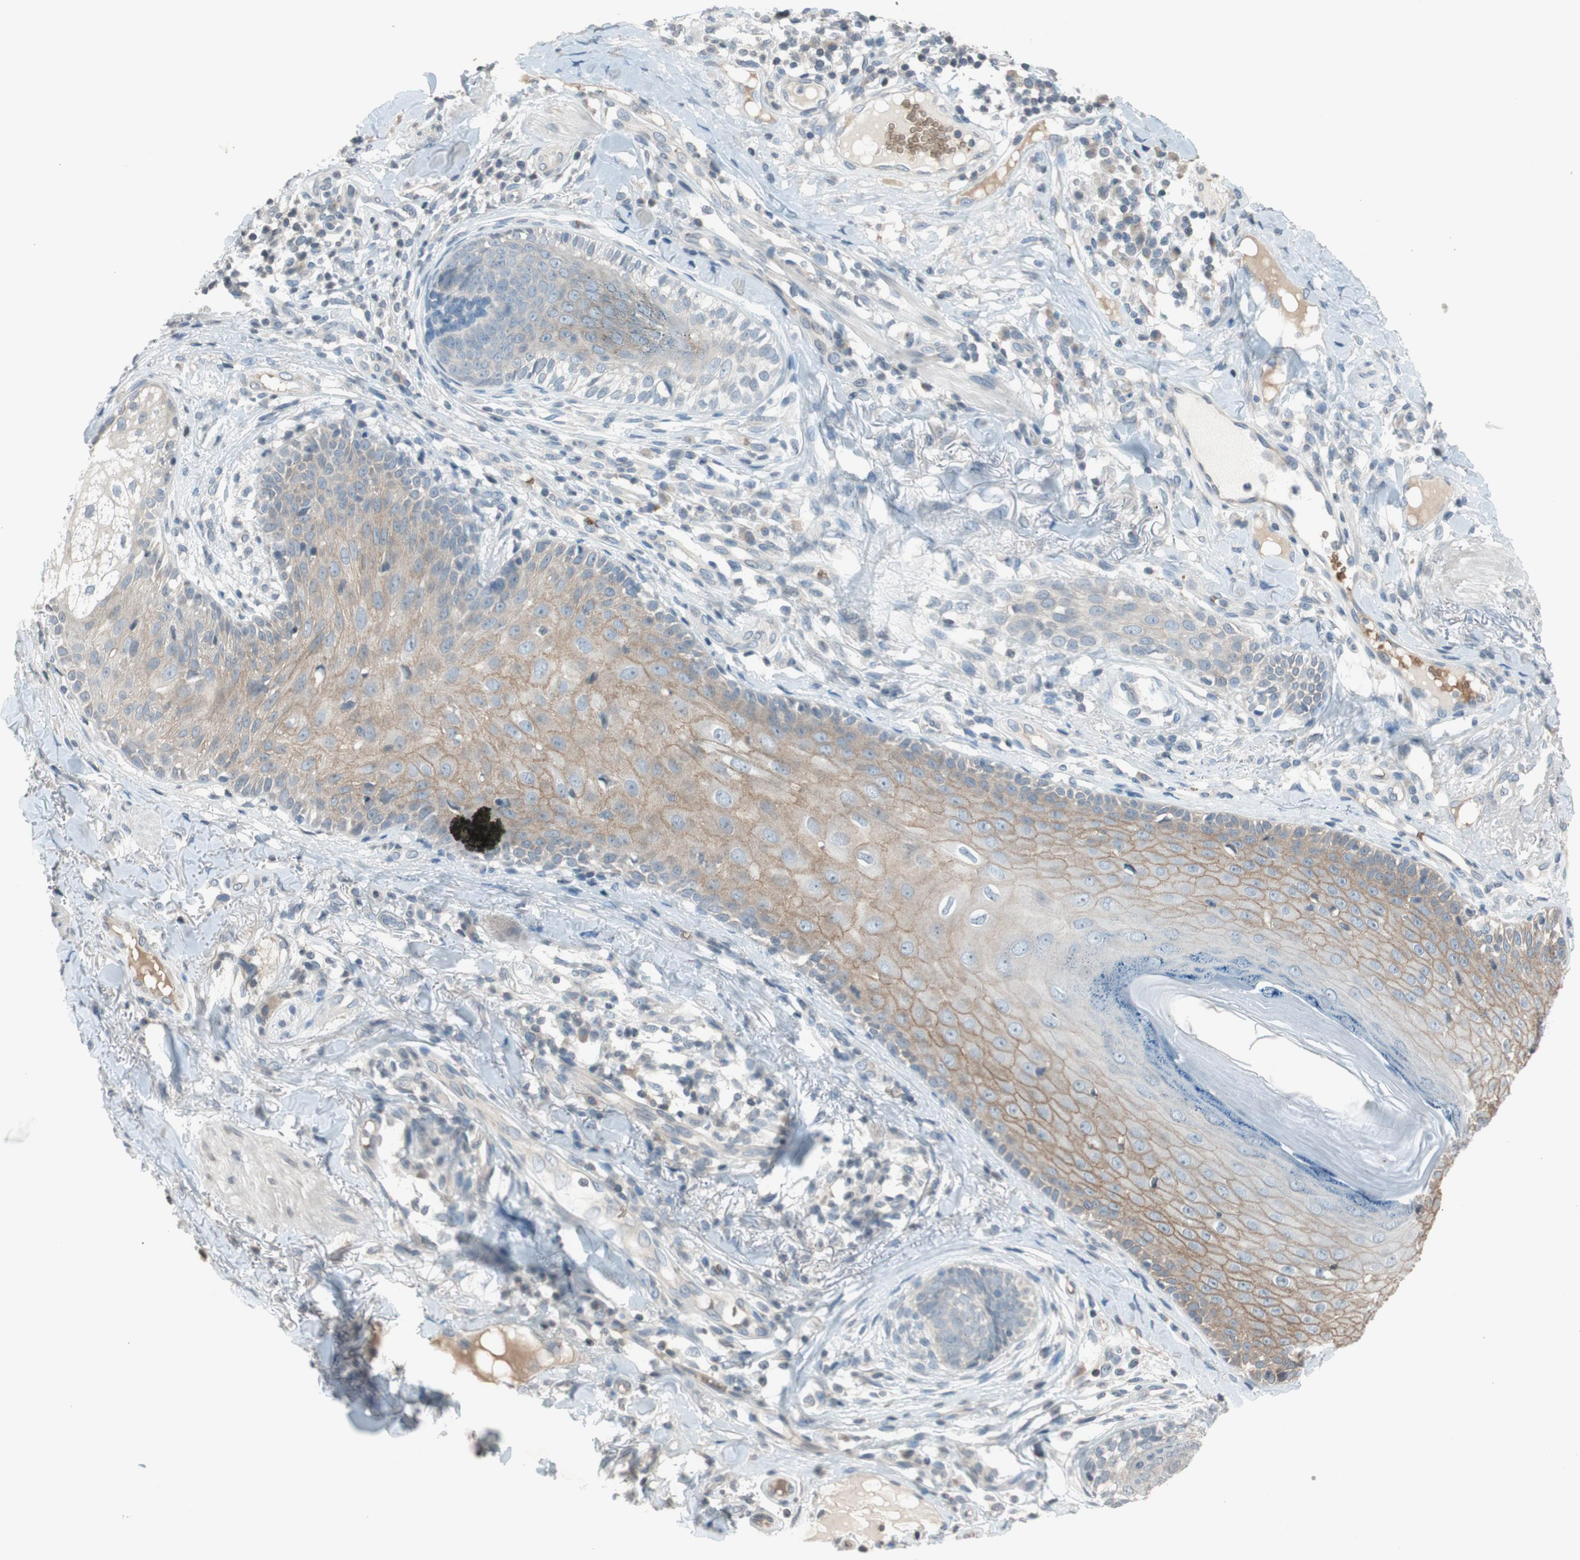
{"staining": {"intensity": "moderate", "quantity": "25%-75%", "location": "cytoplasmic/membranous"}, "tissue": "skin cancer", "cell_type": "Tumor cells", "image_type": "cancer", "snomed": [{"axis": "morphology", "description": "Normal tissue, NOS"}, {"axis": "morphology", "description": "Basal cell carcinoma"}, {"axis": "topography", "description": "Skin"}], "caption": "Protein staining displays moderate cytoplasmic/membranous staining in approximately 25%-75% of tumor cells in skin cancer. The protein of interest is shown in brown color, while the nuclei are stained blue.", "gene": "GYPC", "patient": {"sex": "male", "age": 52}}